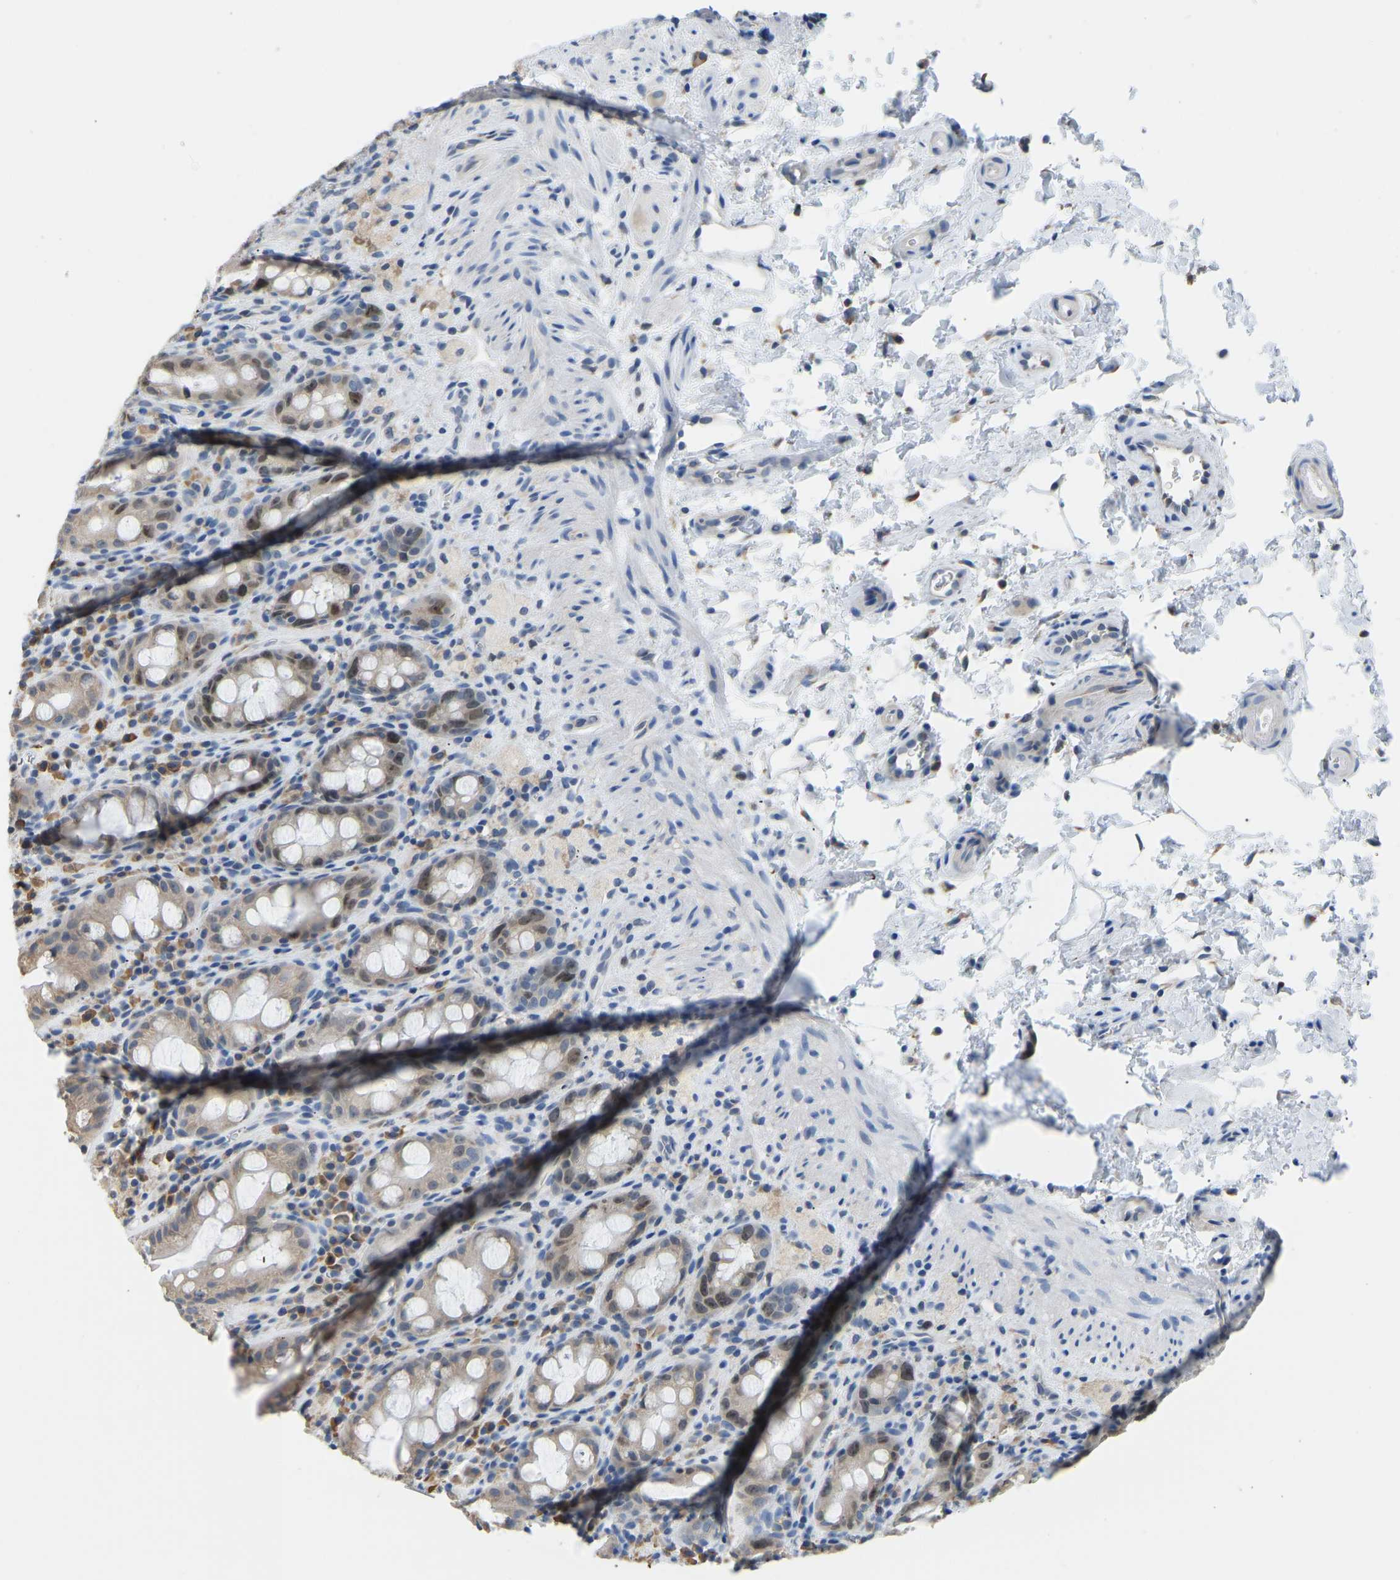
{"staining": {"intensity": "weak", "quantity": "25%-75%", "location": "cytoplasmic/membranous,nuclear"}, "tissue": "rectum", "cell_type": "Glandular cells", "image_type": "normal", "snomed": [{"axis": "morphology", "description": "Normal tissue, NOS"}, {"axis": "topography", "description": "Rectum"}], "caption": "Protein staining of benign rectum displays weak cytoplasmic/membranous,nuclear expression in approximately 25%-75% of glandular cells. (DAB IHC, brown staining for protein, blue staining for nuclei).", "gene": "VRK1", "patient": {"sex": "male", "age": 44}}